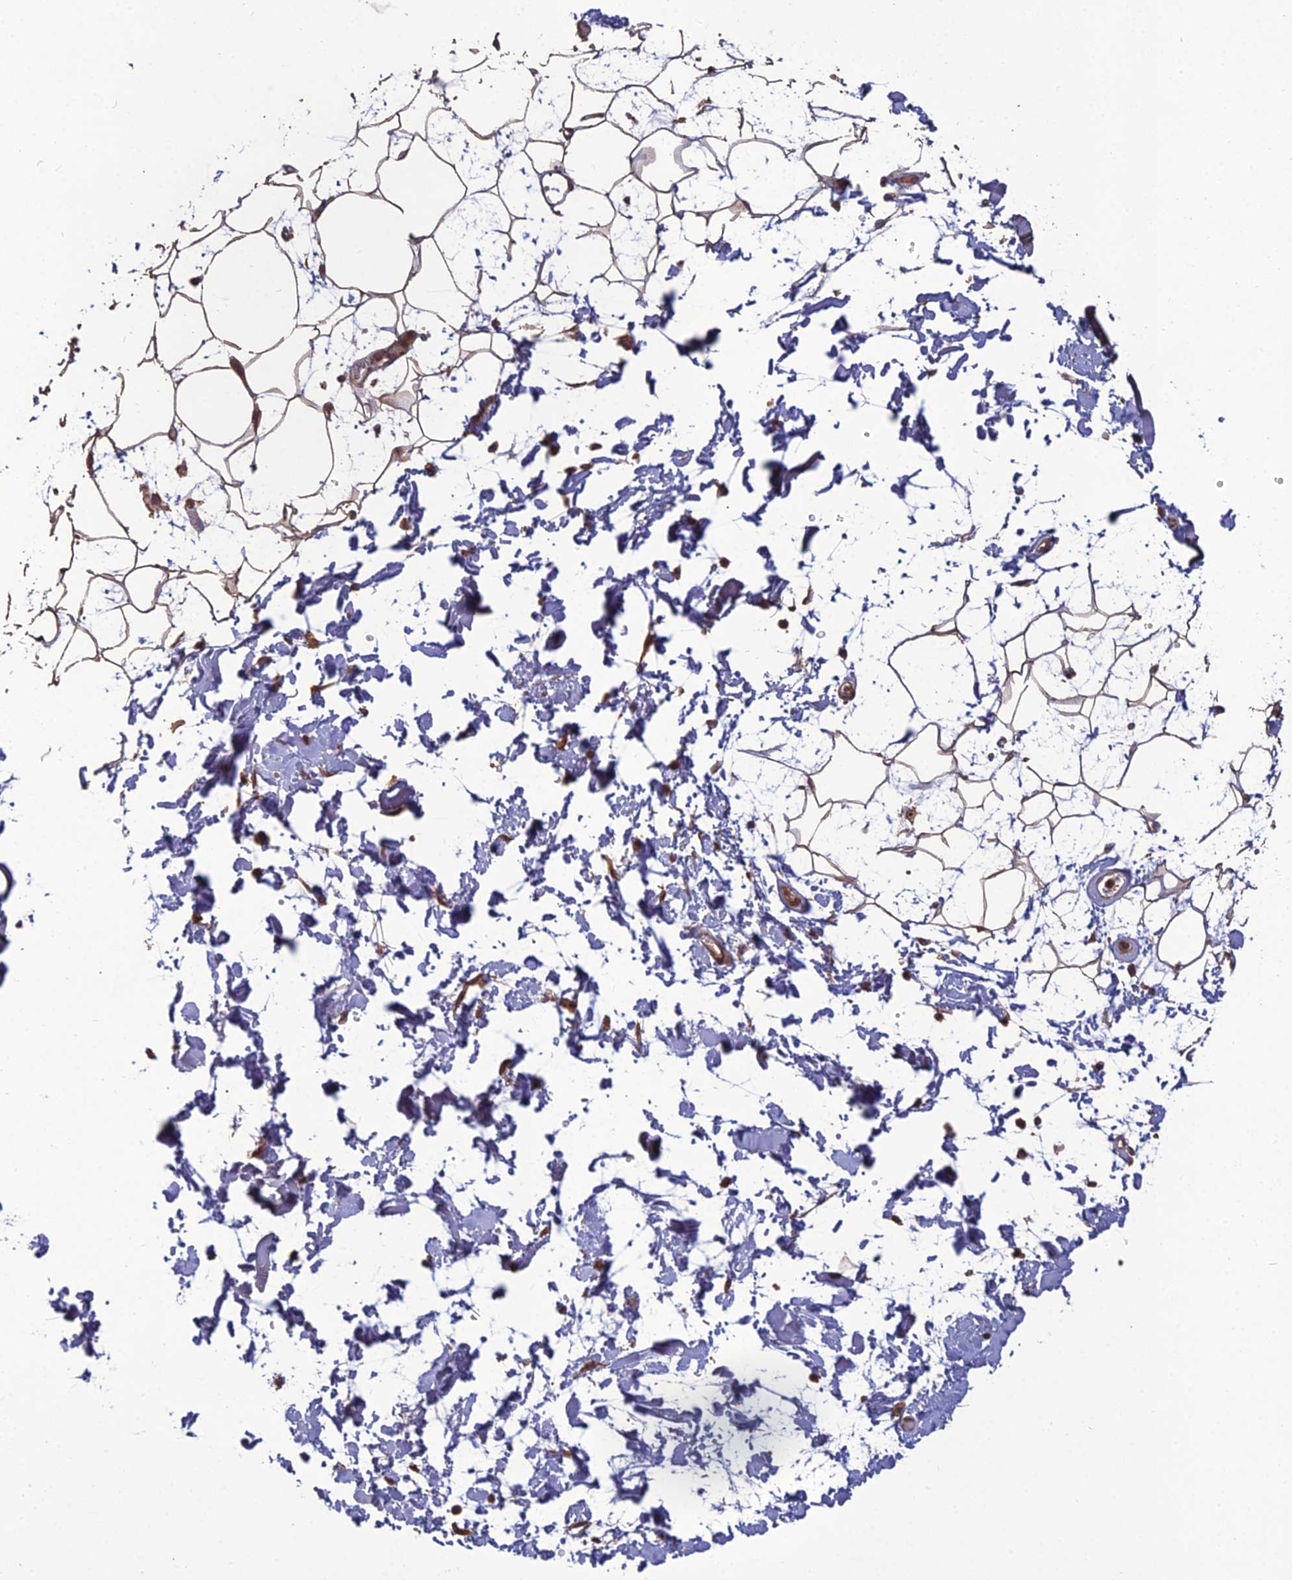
{"staining": {"intensity": "weak", "quantity": ">75%", "location": "cytoplasmic/membranous"}, "tissue": "adipose tissue", "cell_type": "Adipocytes", "image_type": "normal", "snomed": [{"axis": "morphology", "description": "Normal tissue, NOS"}, {"axis": "topography", "description": "Soft tissue"}], "caption": "DAB (3,3'-diaminobenzidine) immunohistochemical staining of benign adipose tissue displays weak cytoplasmic/membranous protein positivity in about >75% of adipocytes.", "gene": "ATP6V0A2", "patient": {"sex": "male", "age": 72}}